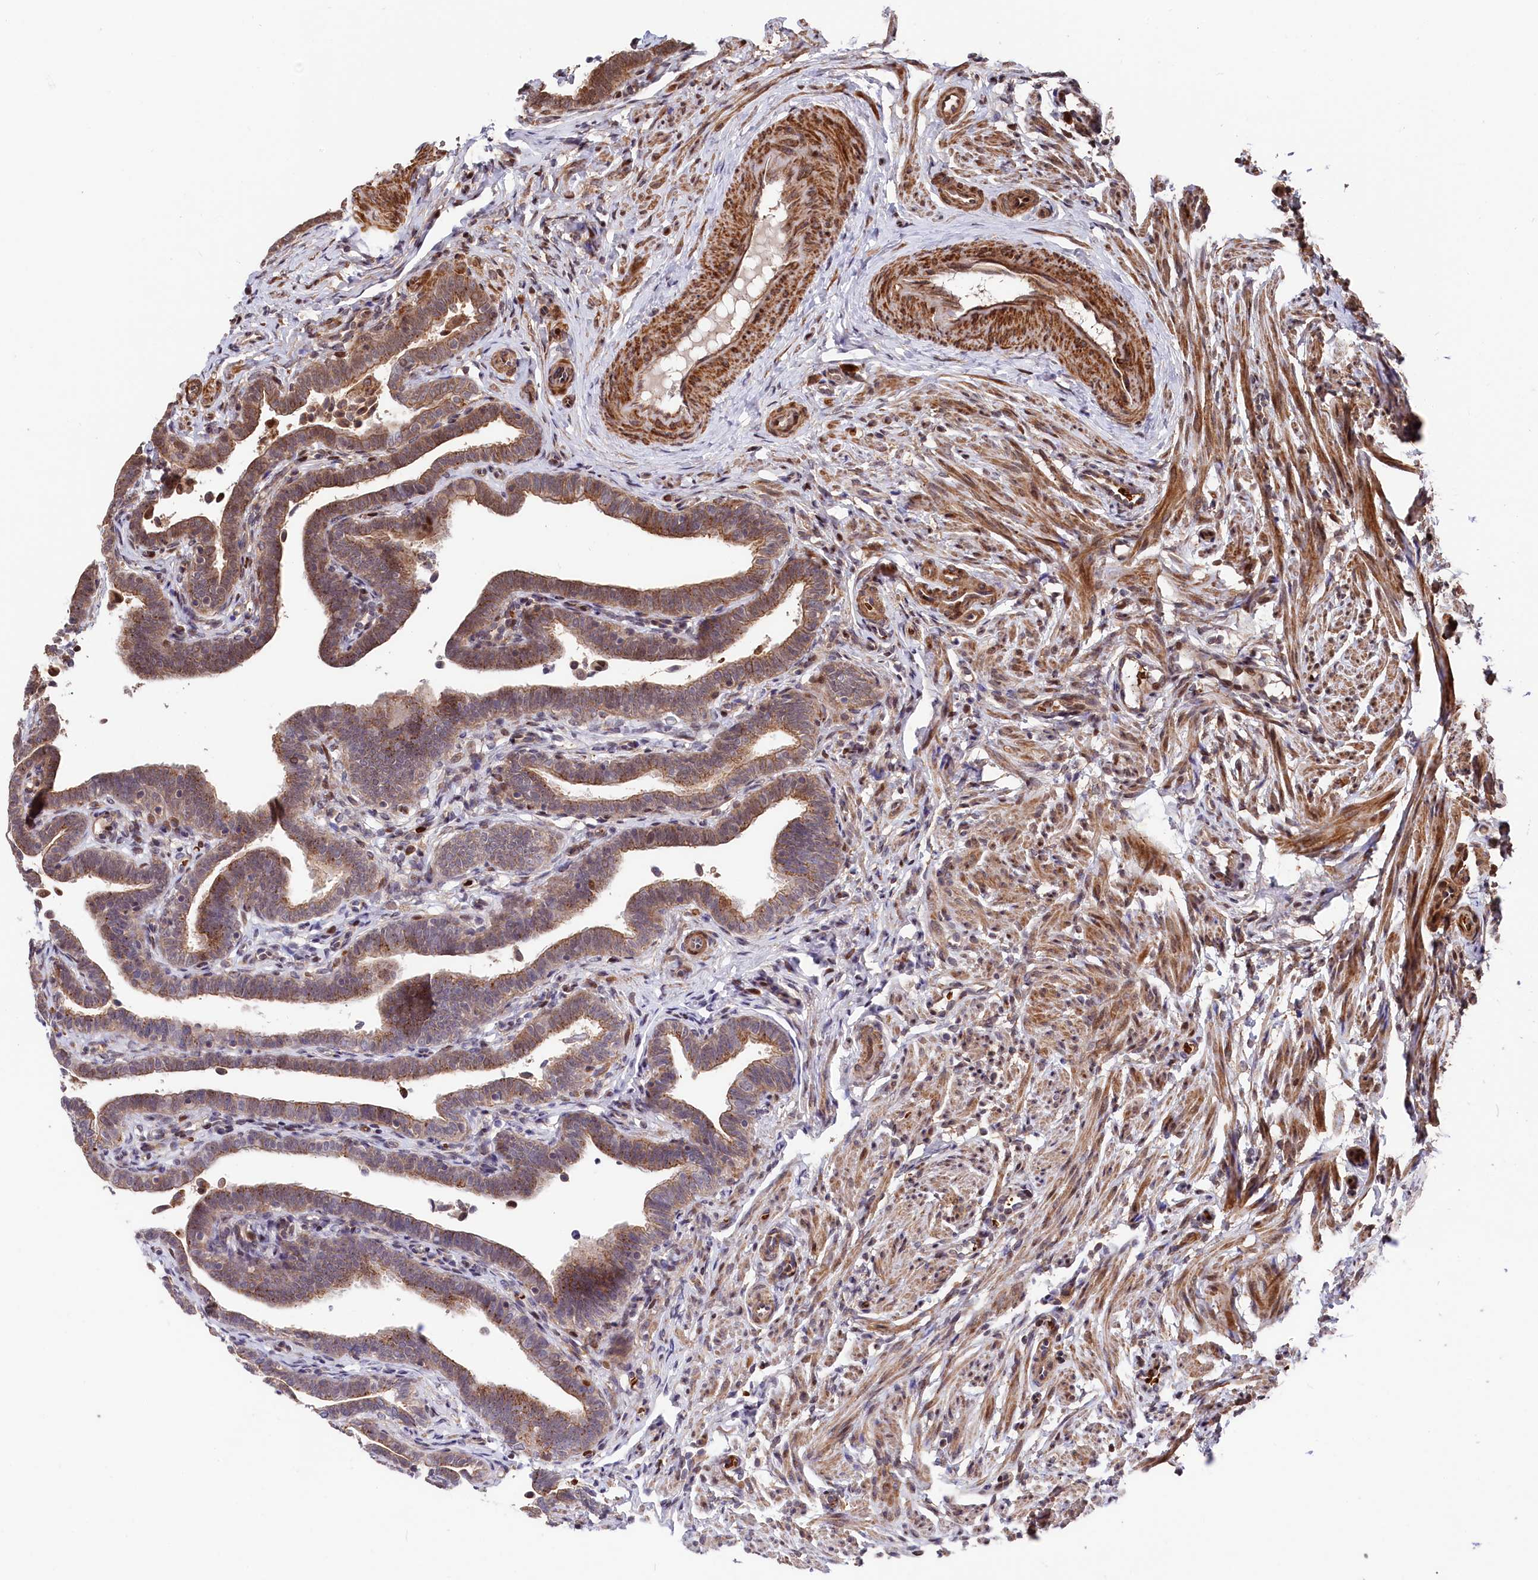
{"staining": {"intensity": "strong", "quantity": ">75%", "location": "cytoplasmic/membranous"}, "tissue": "fallopian tube", "cell_type": "Glandular cells", "image_type": "normal", "snomed": [{"axis": "morphology", "description": "Normal tissue, NOS"}, {"axis": "topography", "description": "Fallopian tube"}], "caption": "This is a histology image of IHC staining of benign fallopian tube, which shows strong positivity in the cytoplasmic/membranous of glandular cells.", "gene": "TNKS1BP1", "patient": {"sex": "female", "age": 36}}